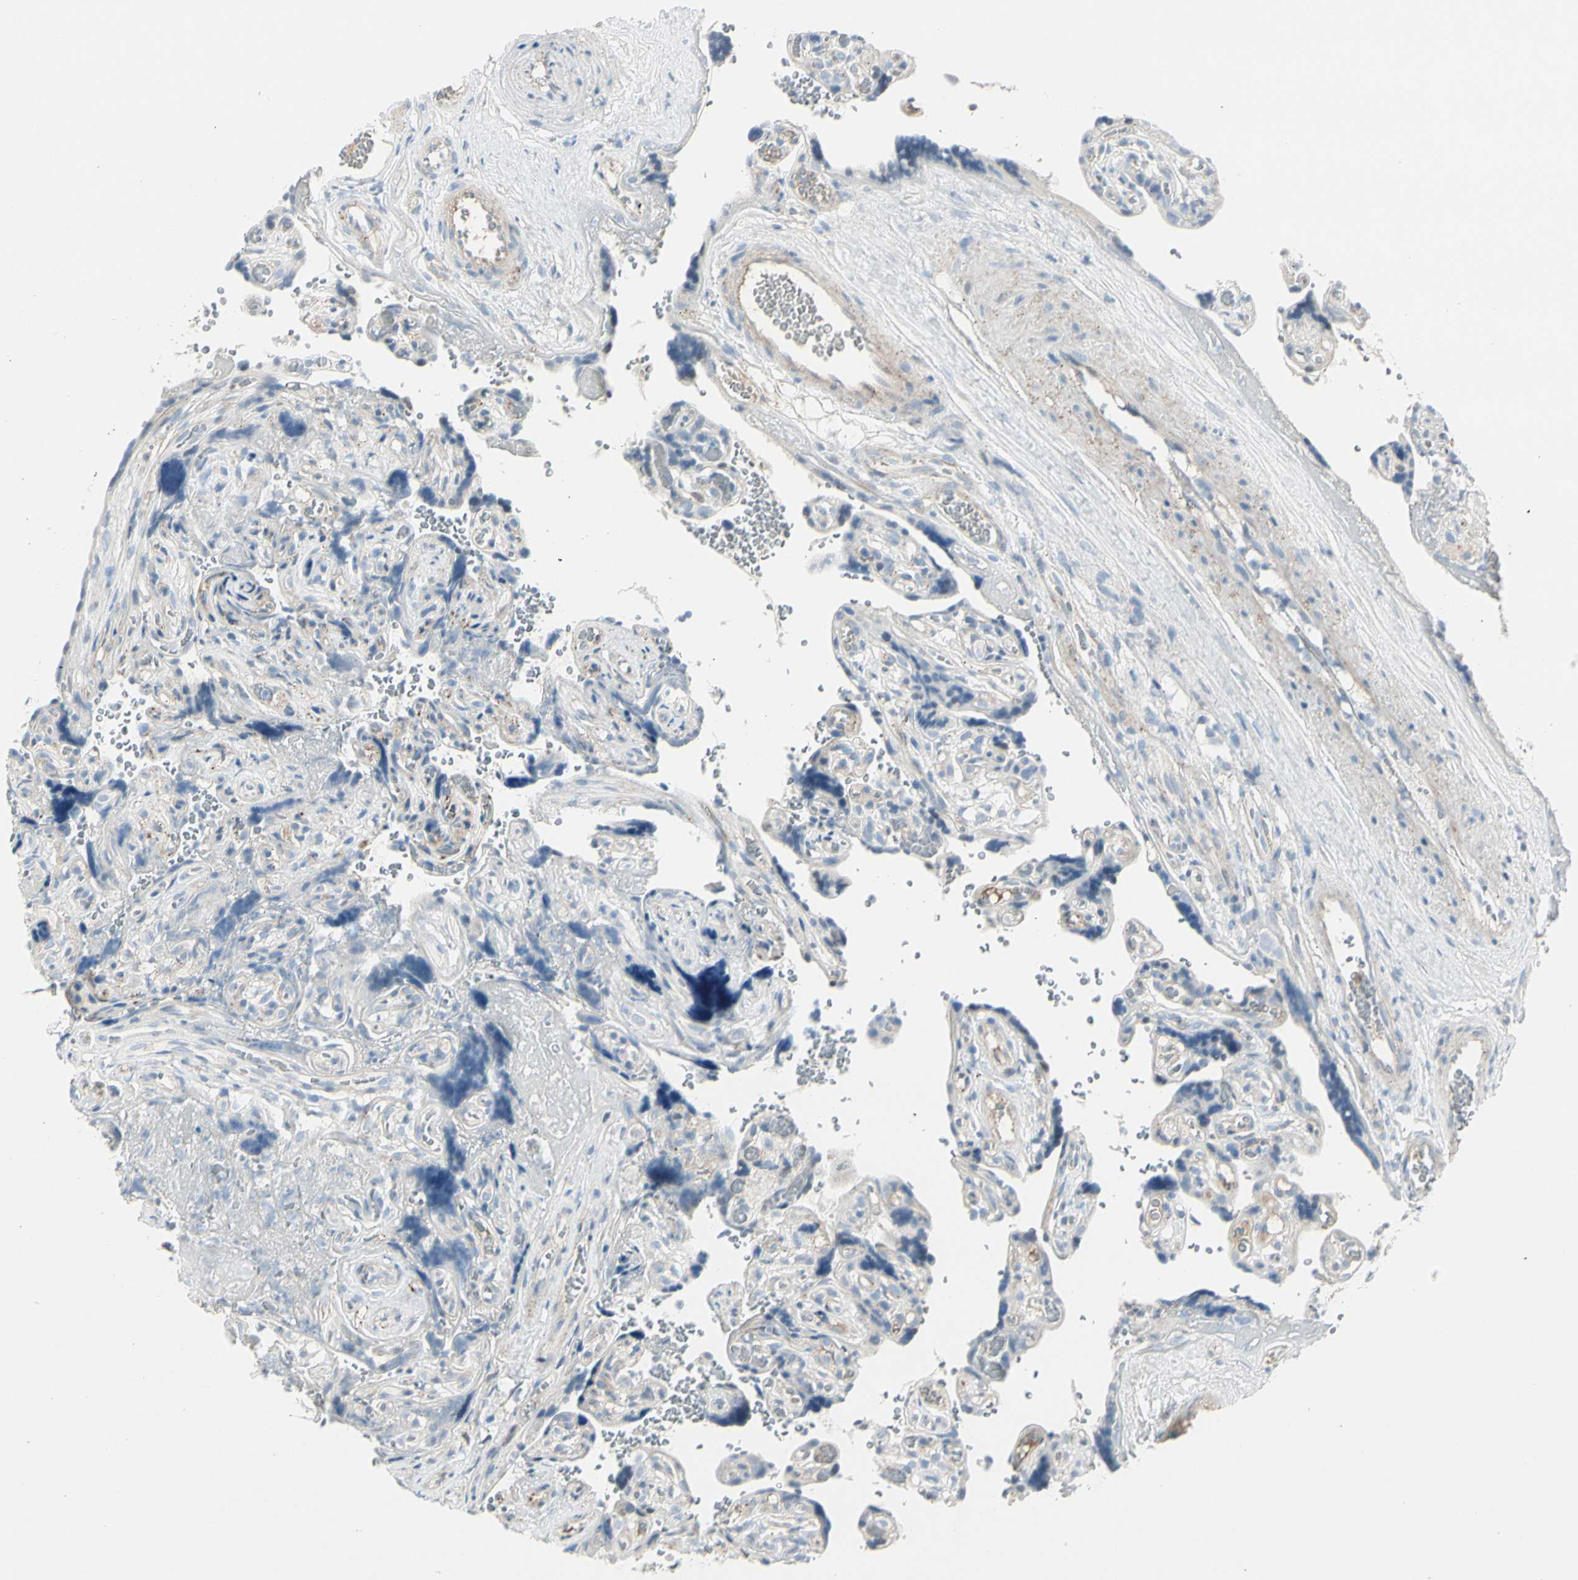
{"staining": {"intensity": "weak", "quantity": "<25%", "location": "cytoplasmic/membranous"}, "tissue": "placenta", "cell_type": "Trophoblastic cells", "image_type": "normal", "snomed": [{"axis": "morphology", "description": "Normal tissue, NOS"}, {"axis": "topography", "description": "Placenta"}], "caption": "Immunohistochemical staining of benign human placenta reveals no significant positivity in trophoblastic cells.", "gene": "CACNA2D1", "patient": {"sex": "female", "age": 30}}